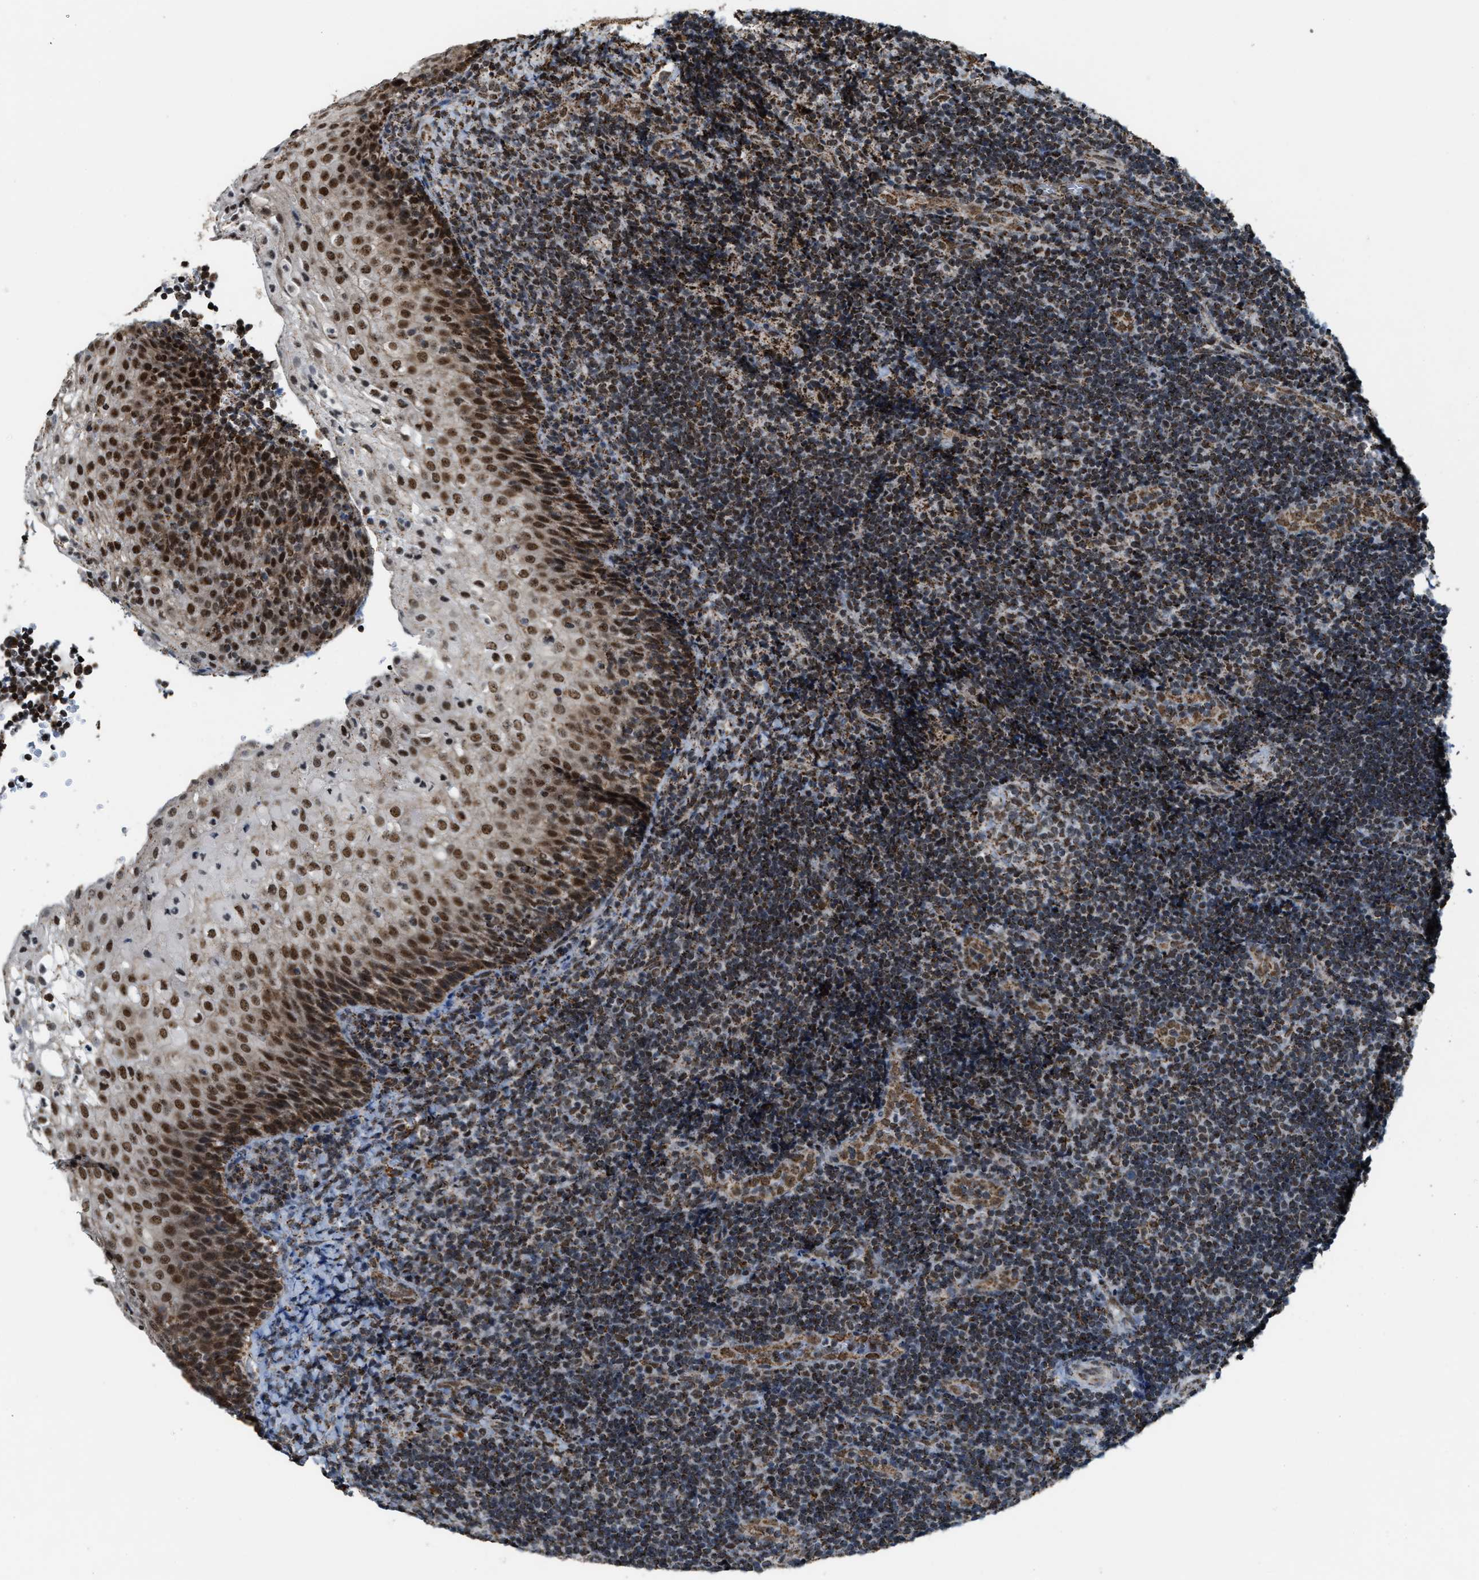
{"staining": {"intensity": "moderate", "quantity": ">75%", "location": "cytoplasmic/membranous"}, "tissue": "lymphoma", "cell_type": "Tumor cells", "image_type": "cancer", "snomed": [{"axis": "morphology", "description": "Malignant lymphoma, non-Hodgkin's type, High grade"}, {"axis": "topography", "description": "Tonsil"}], "caption": "Malignant lymphoma, non-Hodgkin's type (high-grade) tissue demonstrates moderate cytoplasmic/membranous expression in approximately >75% of tumor cells", "gene": "HIBADH", "patient": {"sex": "female", "age": 36}}